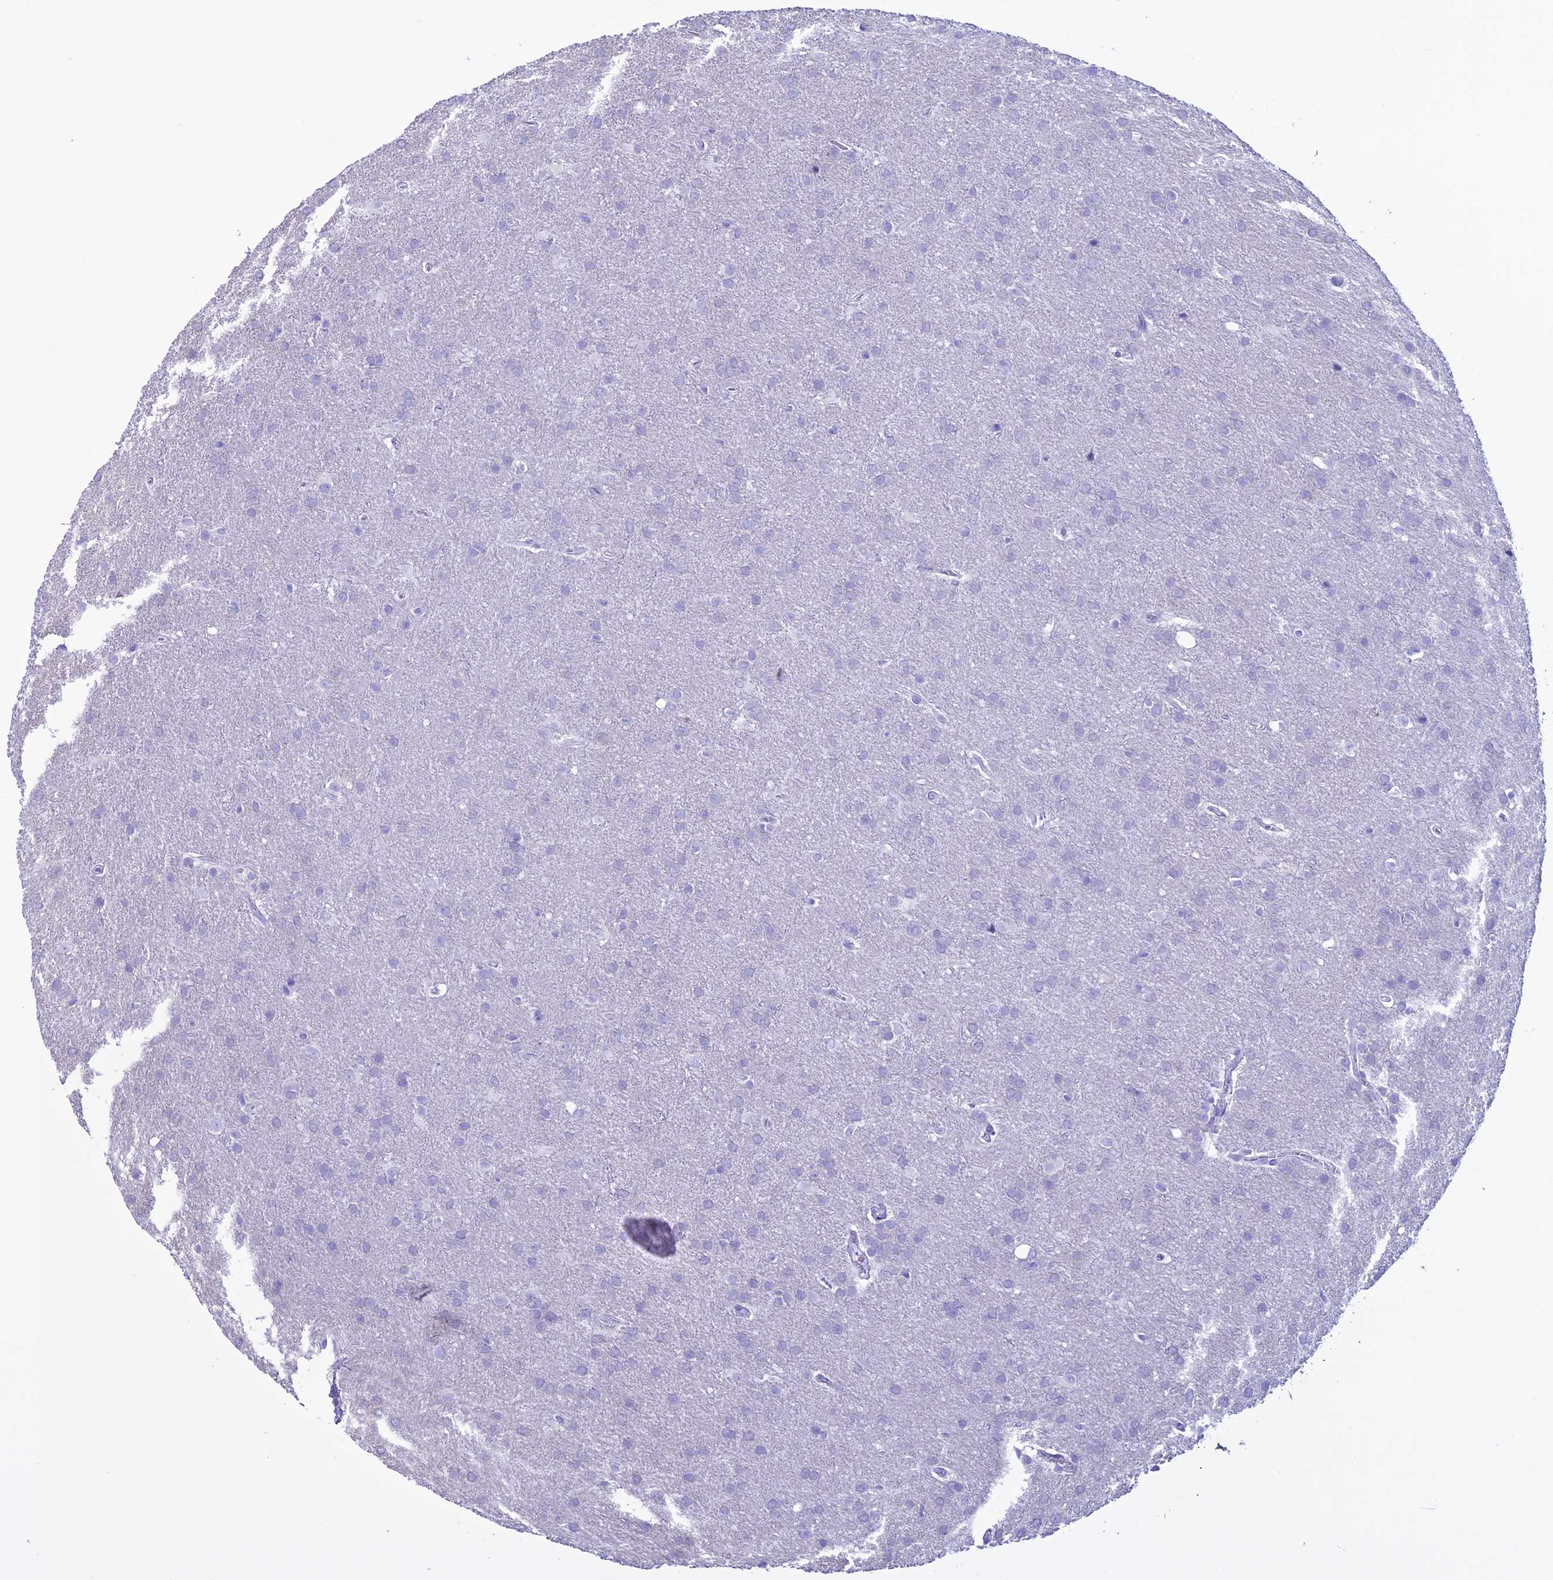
{"staining": {"intensity": "negative", "quantity": "none", "location": "none"}, "tissue": "glioma", "cell_type": "Tumor cells", "image_type": "cancer", "snomed": [{"axis": "morphology", "description": "Glioma, malignant, Low grade"}, {"axis": "topography", "description": "Brain"}], "caption": "Immunohistochemical staining of glioma shows no significant expression in tumor cells.", "gene": "MZB1", "patient": {"sex": "female", "age": 32}}